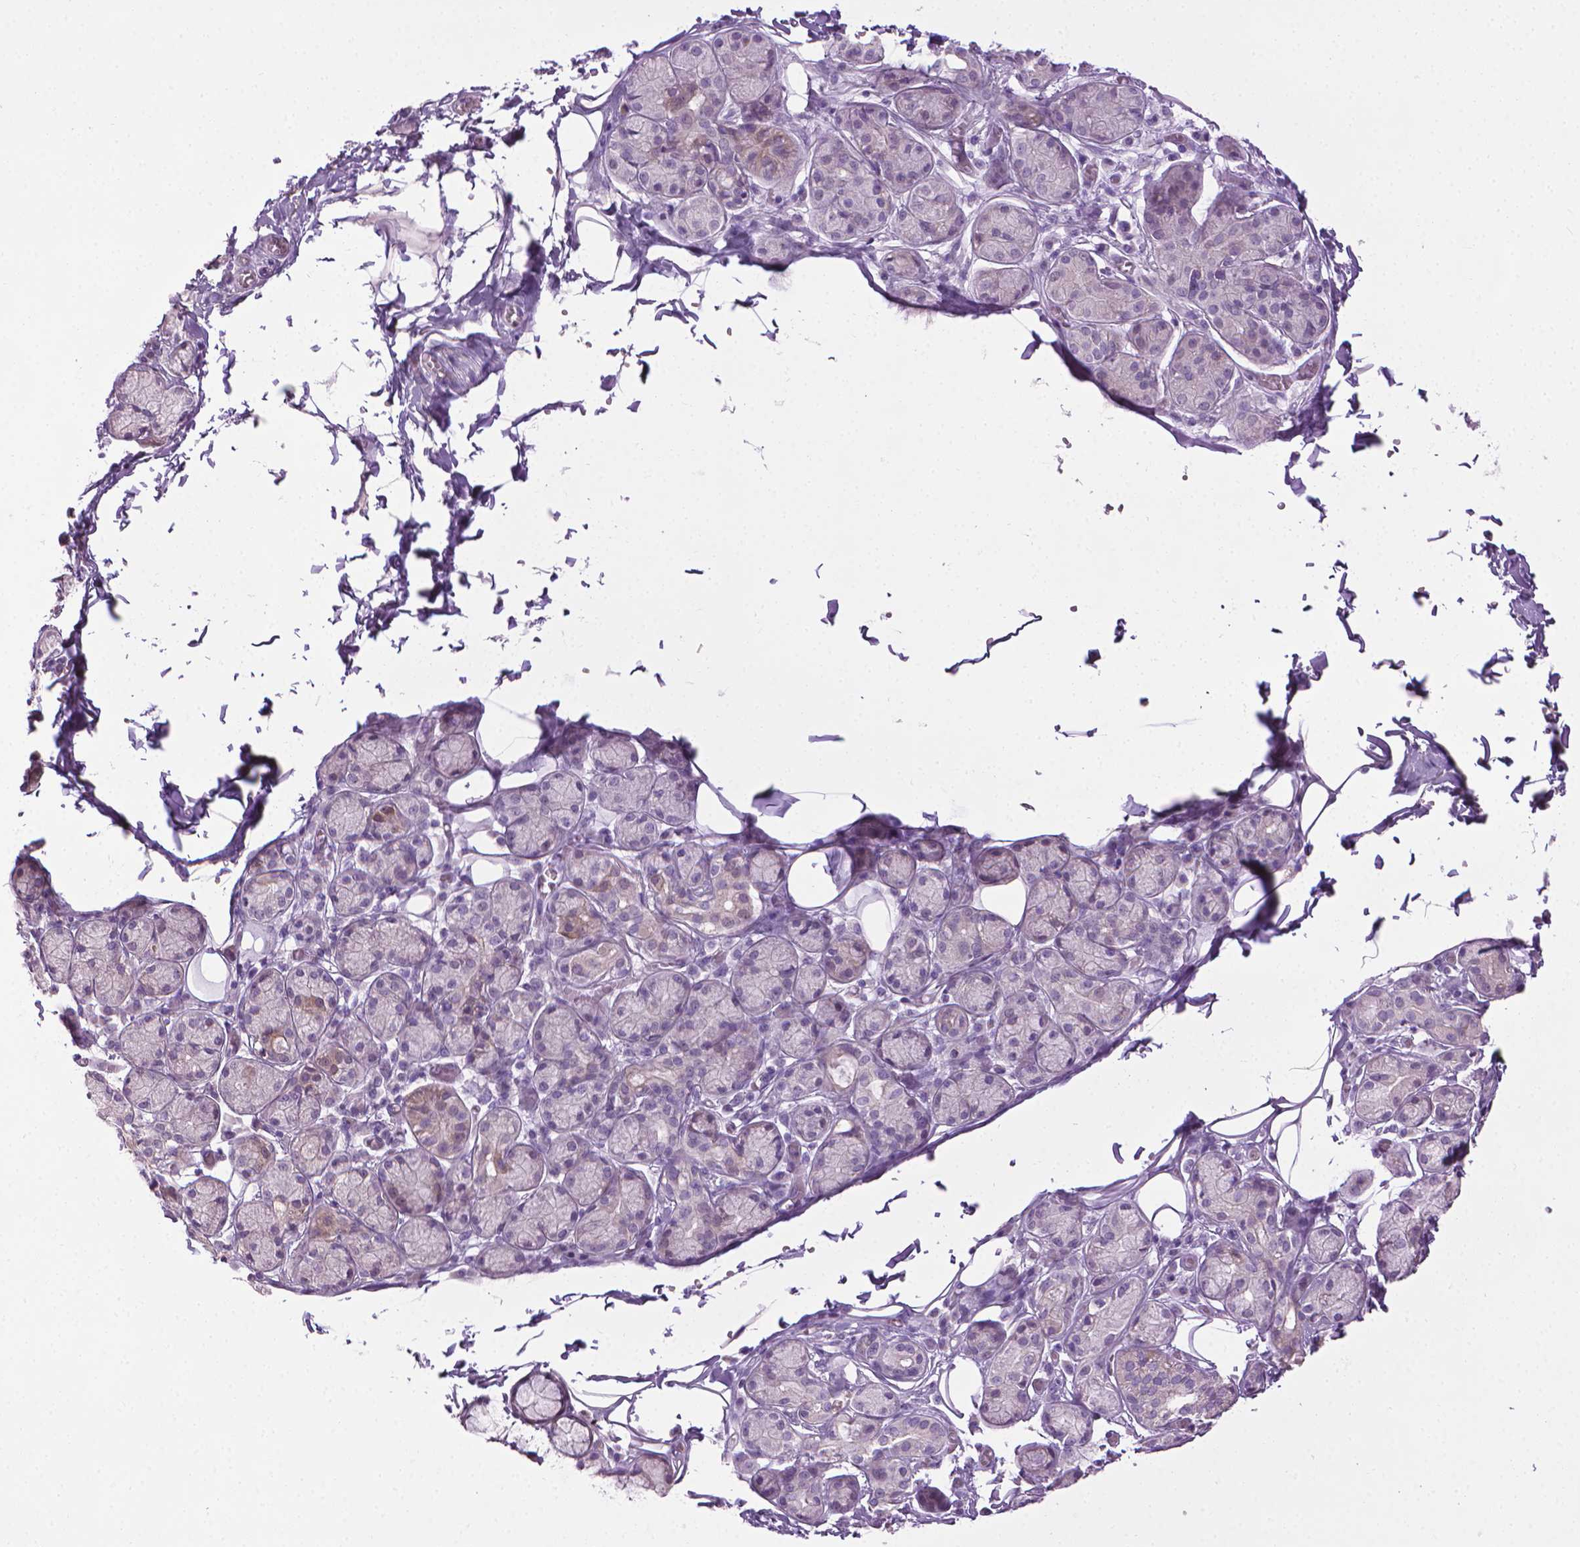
{"staining": {"intensity": "negative", "quantity": "none", "location": "none"}, "tissue": "salivary gland", "cell_type": "Glandular cells", "image_type": "normal", "snomed": [{"axis": "morphology", "description": "Normal tissue, NOS"}, {"axis": "topography", "description": "Salivary gland"}, {"axis": "topography", "description": "Peripheral nerve tissue"}], "caption": "IHC photomicrograph of normal salivary gland: salivary gland stained with DAB (3,3'-diaminobenzidine) exhibits no significant protein expression in glandular cells. The staining was performed using DAB (3,3'-diaminobenzidine) to visualize the protein expression in brown, while the nuclei were stained in blue with hematoxylin (Magnification: 20x).", "gene": "DNAI7", "patient": {"sex": "male", "age": 71}}